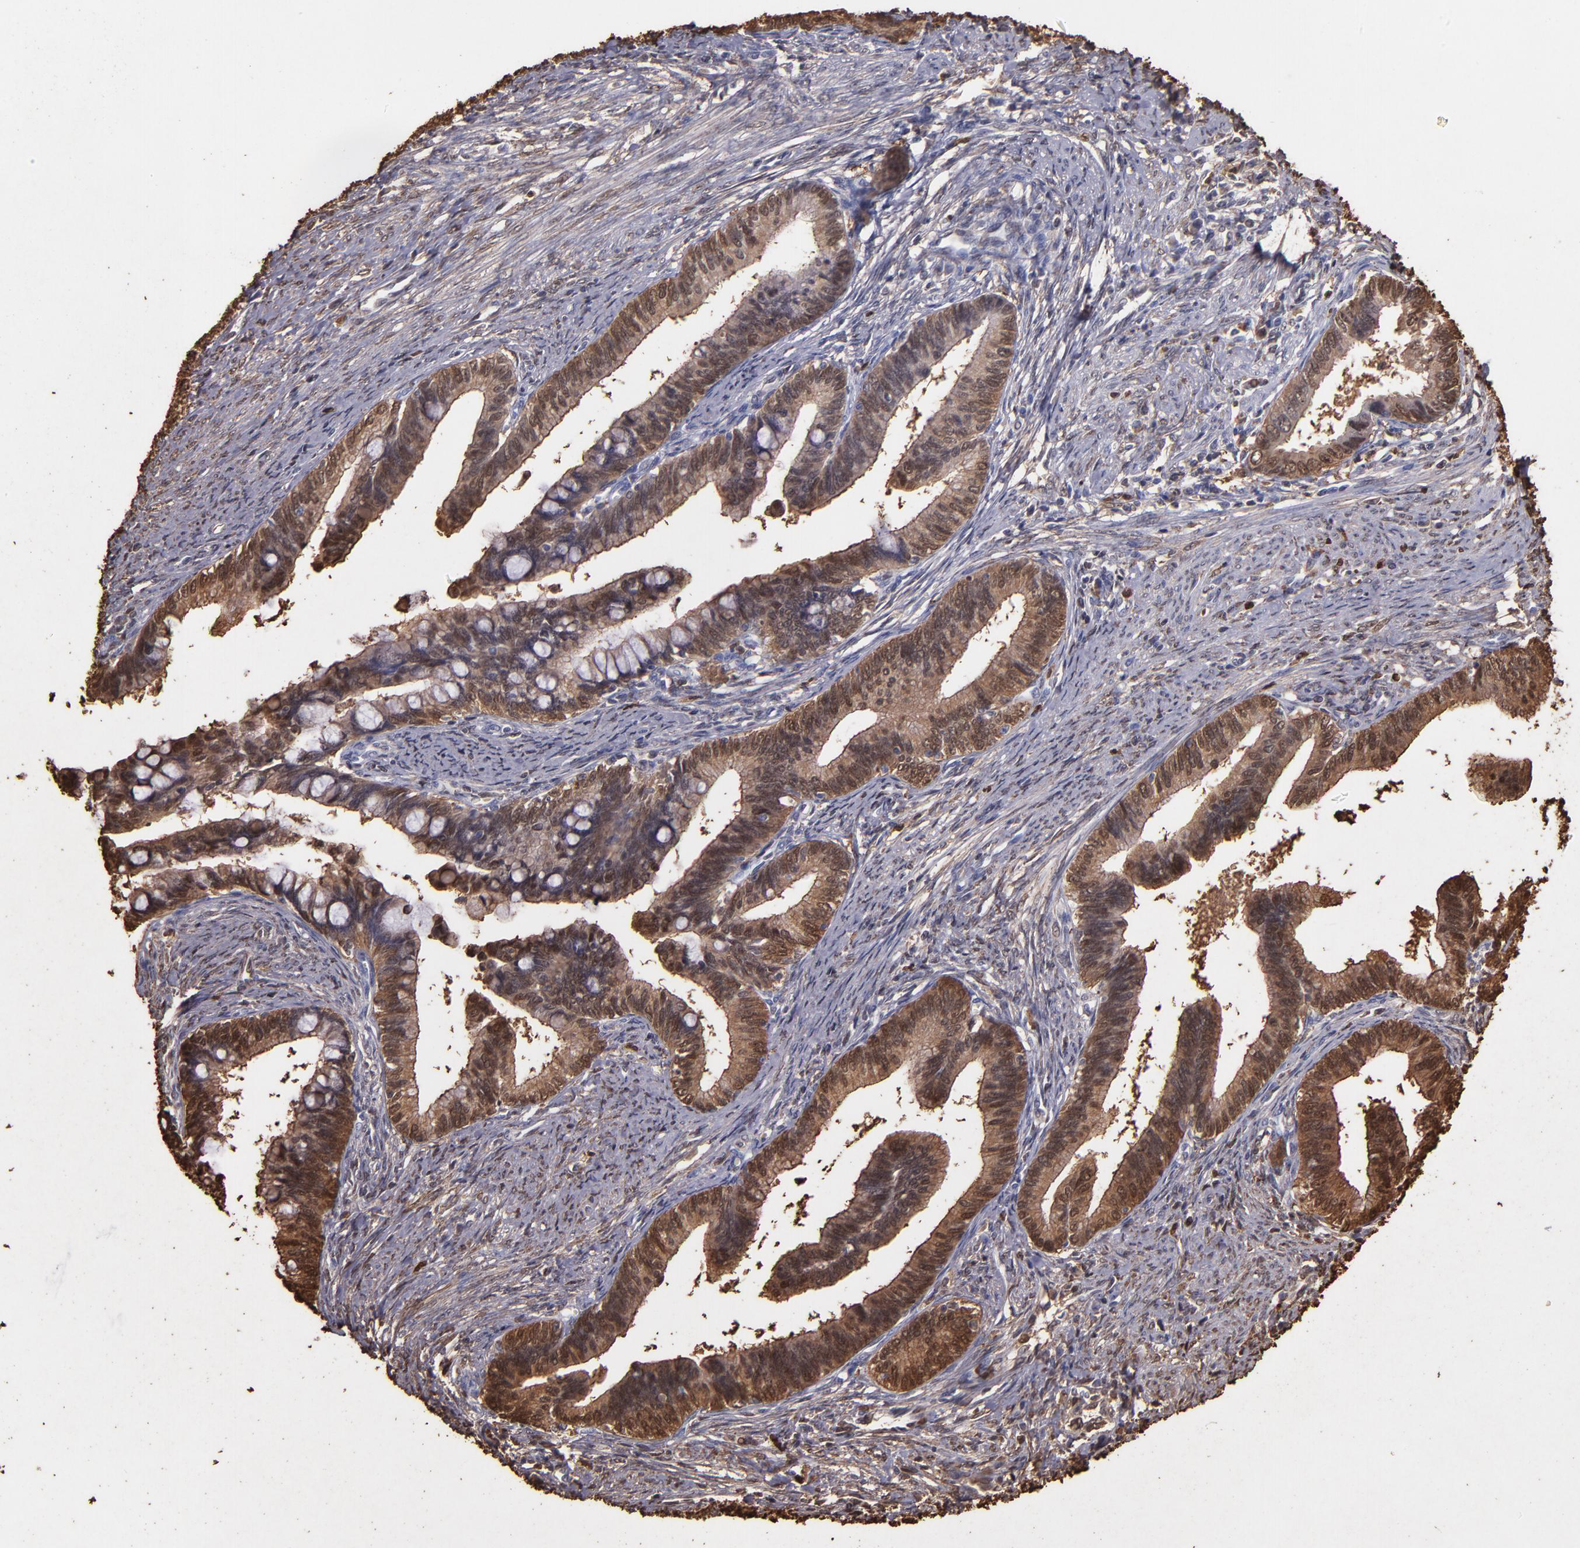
{"staining": {"intensity": "moderate", "quantity": ">75%", "location": "cytoplasmic/membranous,nuclear"}, "tissue": "cervical cancer", "cell_type": "Tumor cells", "image_type": "cancer", "snomed": [{"axis": "morphology", "description": "Adenocarcinoma, NOS"}, {"axis": "topography", "description": "Cervix"}], "caption": "Cervical cancer was stained to show a protein in brown. There is medium levels of moderate cytoplasmic/membranous and nuclear positivity in about >75% of tumor cells.", "gene": "S100A6", "patient": {"sex": "female", "age": 36}}